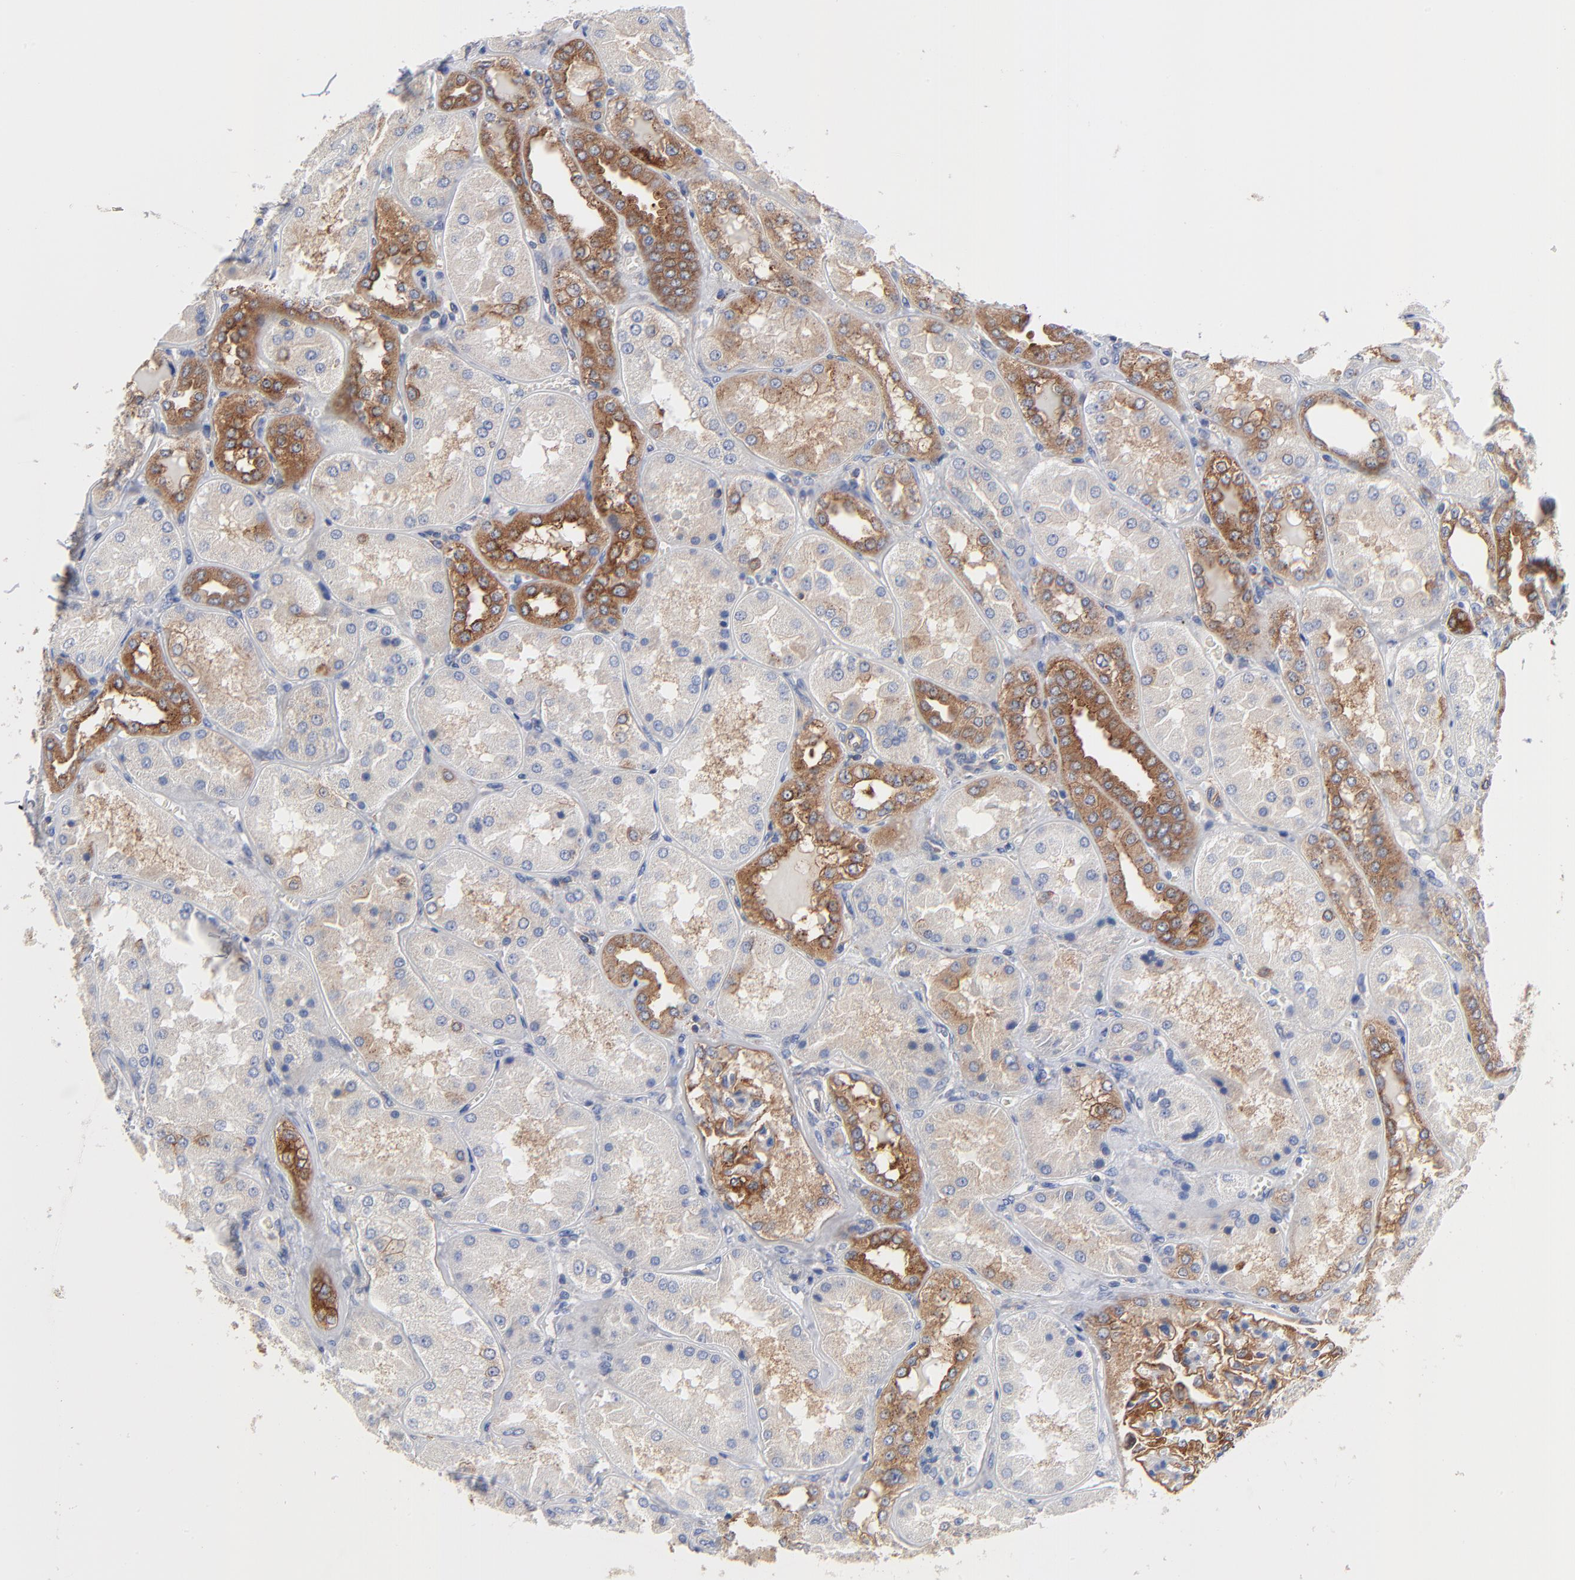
{"staining": {"intensity": "moderate", "quantity": ">75%", "location": "cytoplasmic/membranous"}, "tissue": "kidney", "cell_type": "Cells in glomeruli", "image_type": "normal", "snomed": [{"axis": "morphology", "description": "Normal tissue, NOS"}, {"axis": "topography", "description": "Kidney"}], "caption": "Benign kidney was stained to show a protein in brown. There is medium levels of moderate cytoplasmic/membranous positivity in about >75% of cells in glomeruli. (IHC, brightfield microscopy, high magnification).", "gene": "CD2AP", "patient": {"sex": "female", "age": 56}}